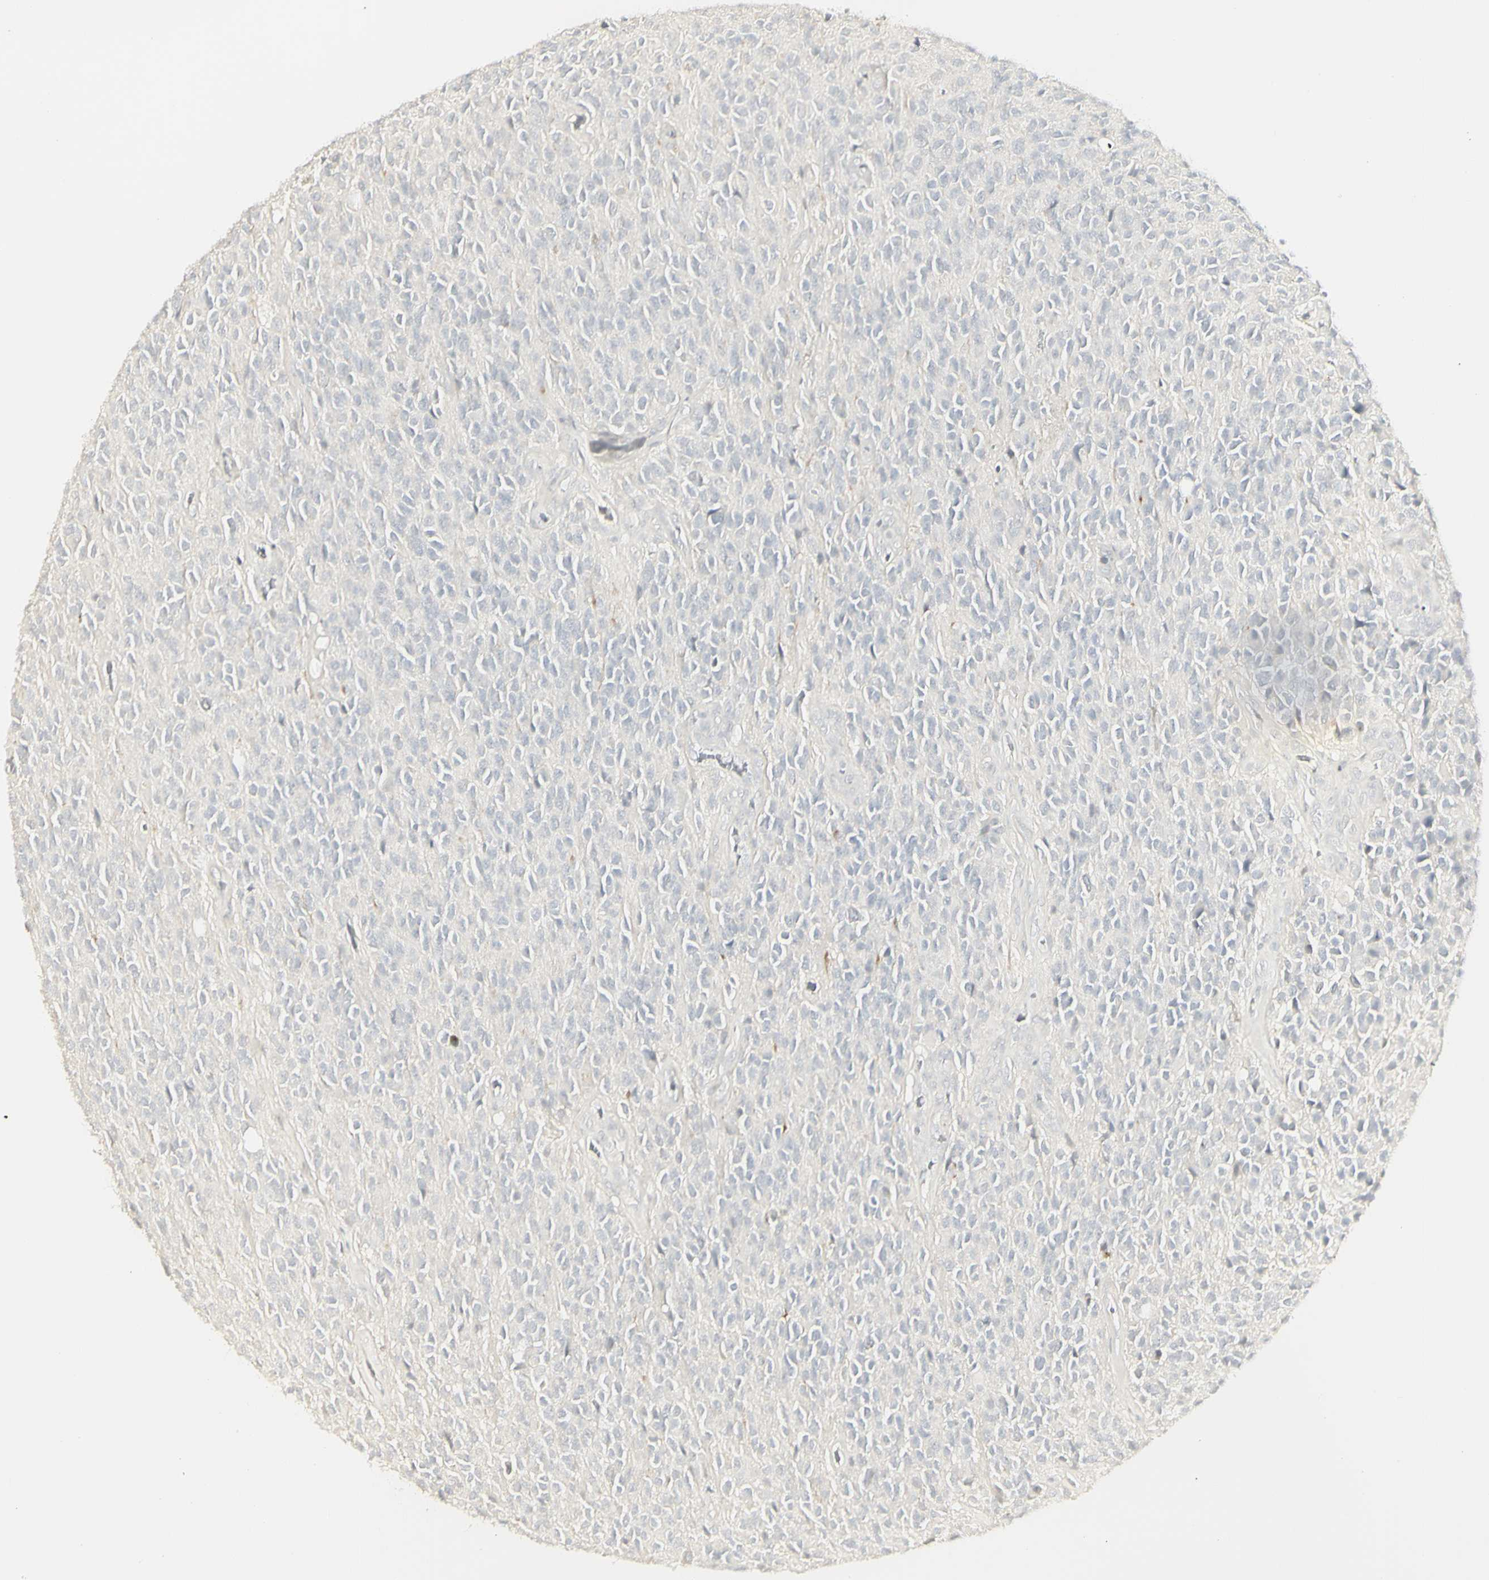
{"staining": {"intensity": "negative", "quantity": "none", "location": "none"}, "tissue": "glioma", "cell_type": "Tumor cells", "image_type": "cancer", "snomed": [{"axis": "morphology", "description": "Glioma, malignant, High grade"}, {"axis": "topography", "description": "pancreas cauda"}], "caption": "Glioma was stained to show a protein in brown. There is no significant positivity in tumor cells. (DAB IHC, high magnification).", "gene": "DSC2", "patient": {"sex": "male", "age": 60}}